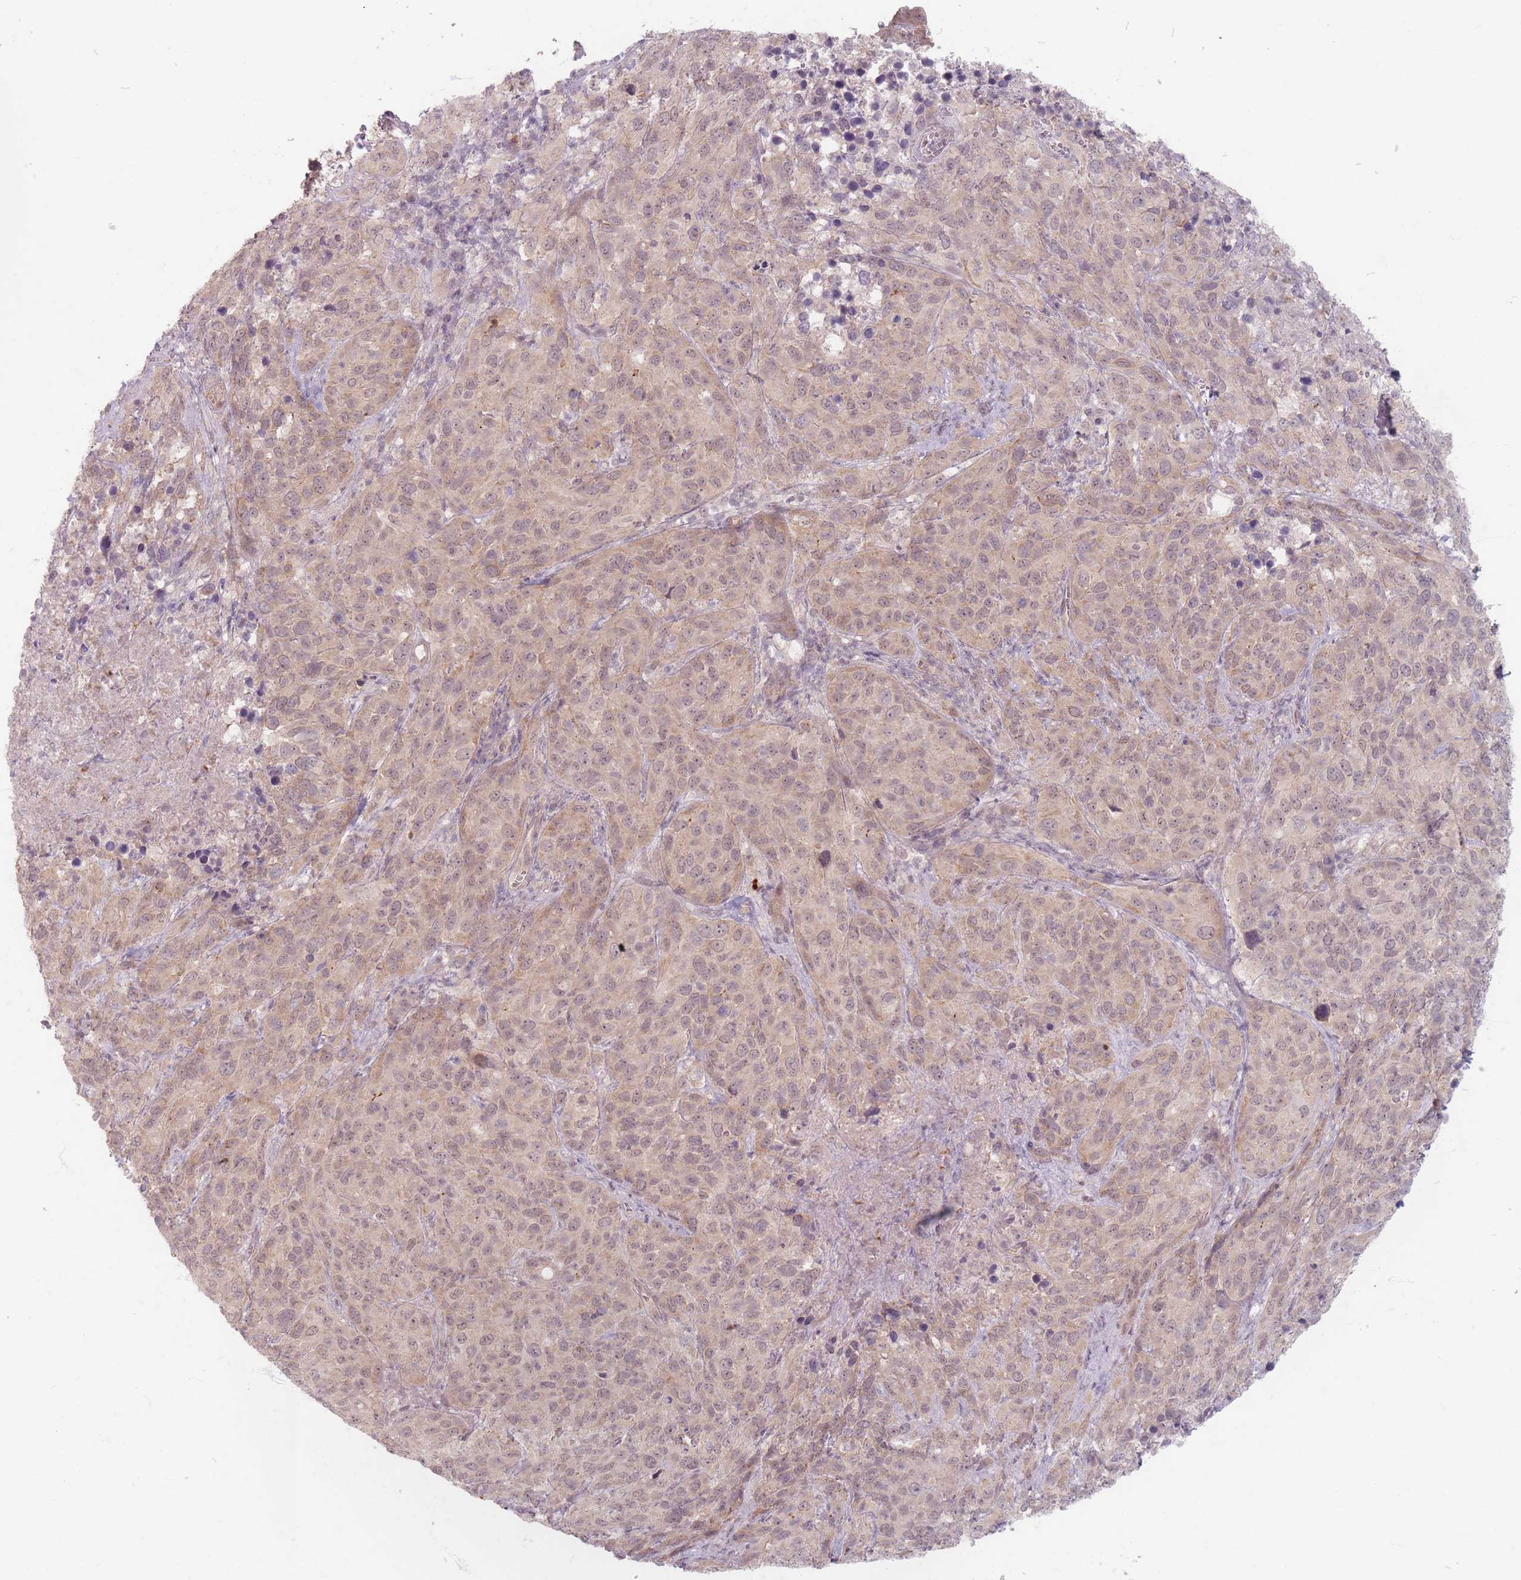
{"staining": {"intensity": "weak", "quantity": ">75%", "location": "cytoplasmic/membranous,nuclear"}, "tissue": "cervical cancer", "cell_type": "Tumor cells", "image_type": "cancer", "snomed": [{"axis": "morphology", "description": "Squamous cell carcinoma, NOS"}, {"axis": "topography", "description": "Cervix"}], "caption": "IHC of cervical cancer (squamous cell carcinoma) shows low levels of weak cytoplasmic/membranous and nuclear positivity in about >75% of tumor cells.", "gene": "GABRA6", "patient": {"sex": "female", "age": 51}}